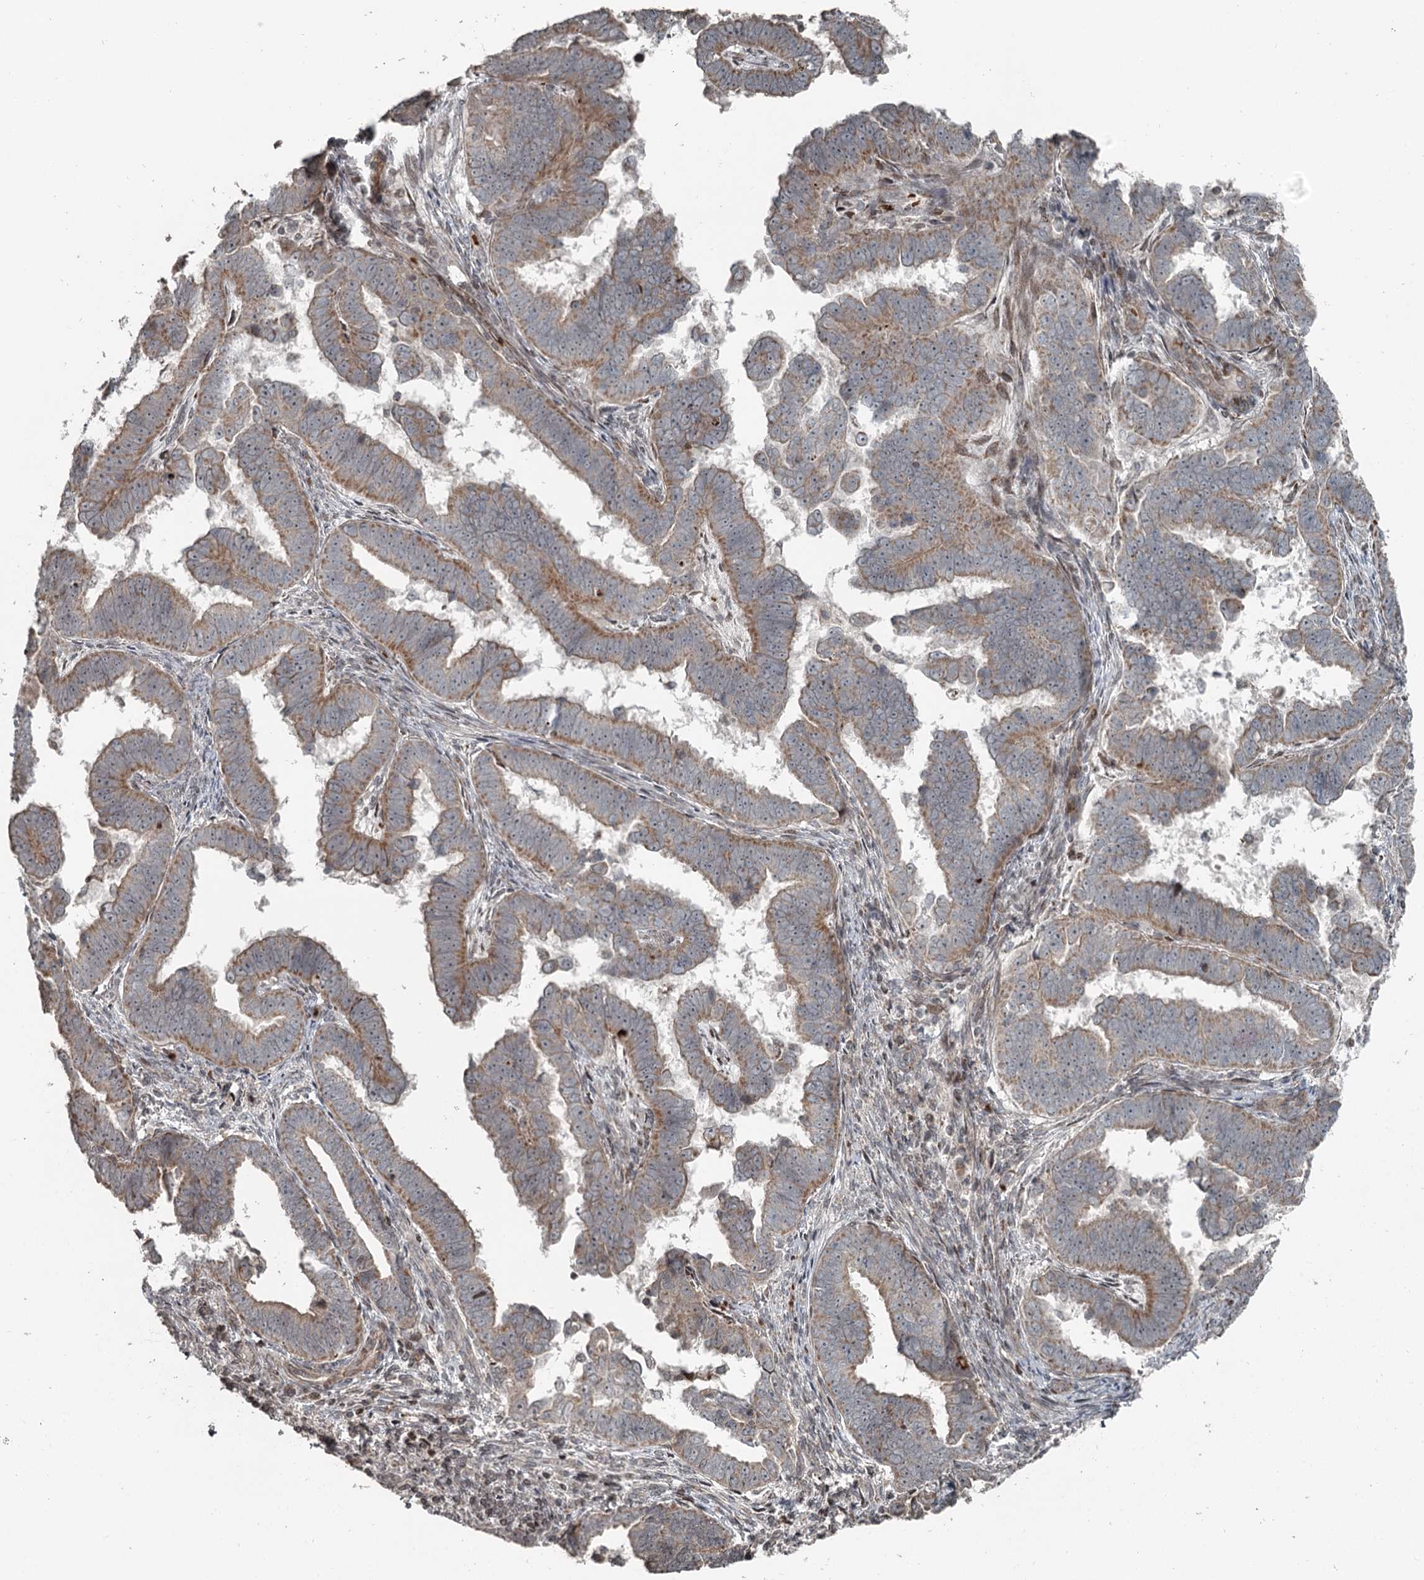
{"staining": {"intensity": "moderate", "quantity": ">75%", "location": "cytoplasmic/membranous"}, "tissue": "endometrial cancer", "cell_type": "Tumor cells", "image_type": "cancer", "snomed": [{"axis": "morphology", "description": "Adenocarcinoma, NOS"}, {"axis": "topography", "description": "Endometrium"}], "caption": "The immunohistochemical stain shows moderate cytoplasmic/membranous staining in tumor cells of endometrial cancer tissue. The staining was performed using DAB to visualize the protein expression in brown, while the nuclei were stained in blue with hematoxylin (Magnification: 20x).", "gene": "RASSF8", "patient": {"sex": "female", "age": 75}}